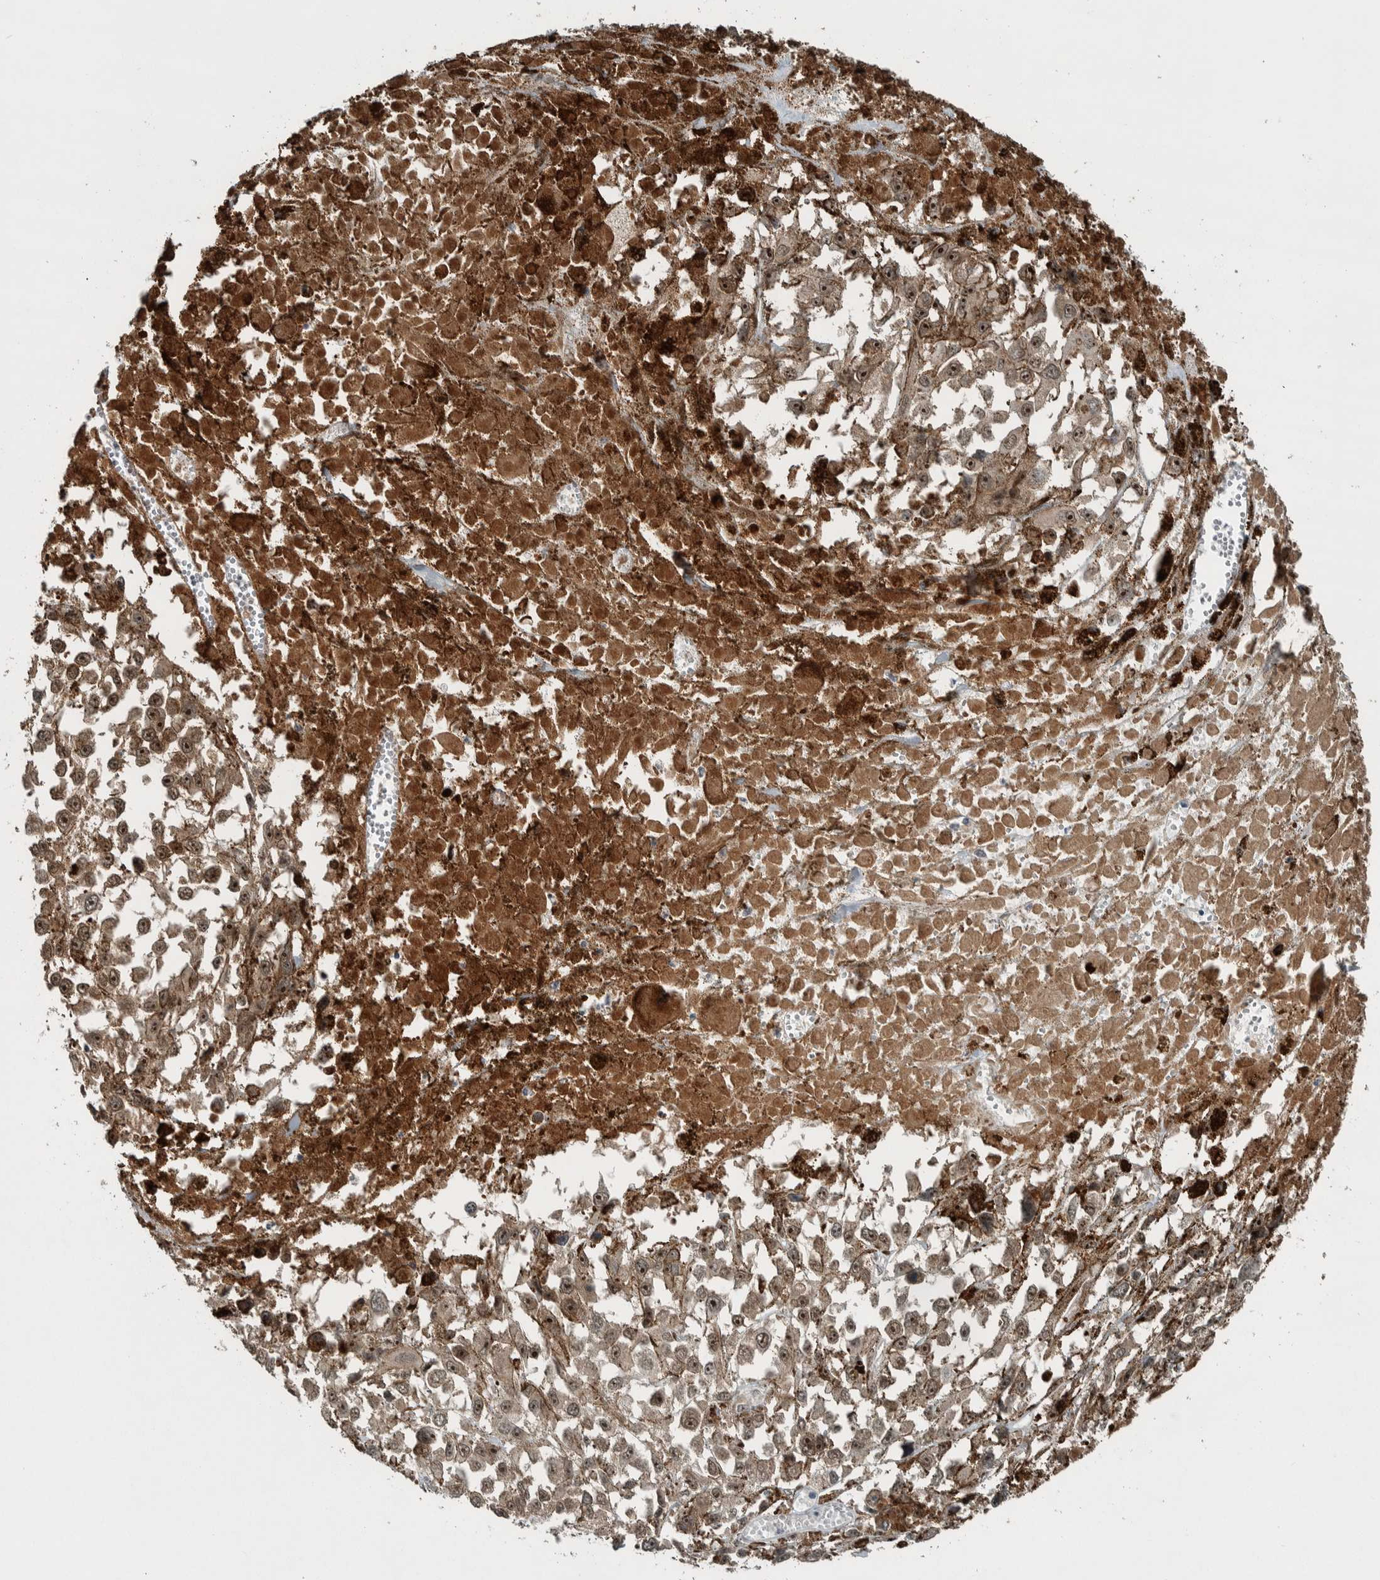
{"staining": {"intensity": "moderate", "quantity": ">75%", "location": "nuclear"}, "tissue": "melanoma", "cell_type": "Tumor cells", "image_type": "cancer", "snomed": [{"axis": "morphology", "description": "Malignant melanoma, Metastatic site"}, {"axis": "topography", "description": "Lymph node"}], "caption": "Tumor cells display medium levels of moderate nuclear expression in approximately >75% of cells in human melanoma.", "gene": "XPO5", "patient": {"sex": "male", "age": 59}}